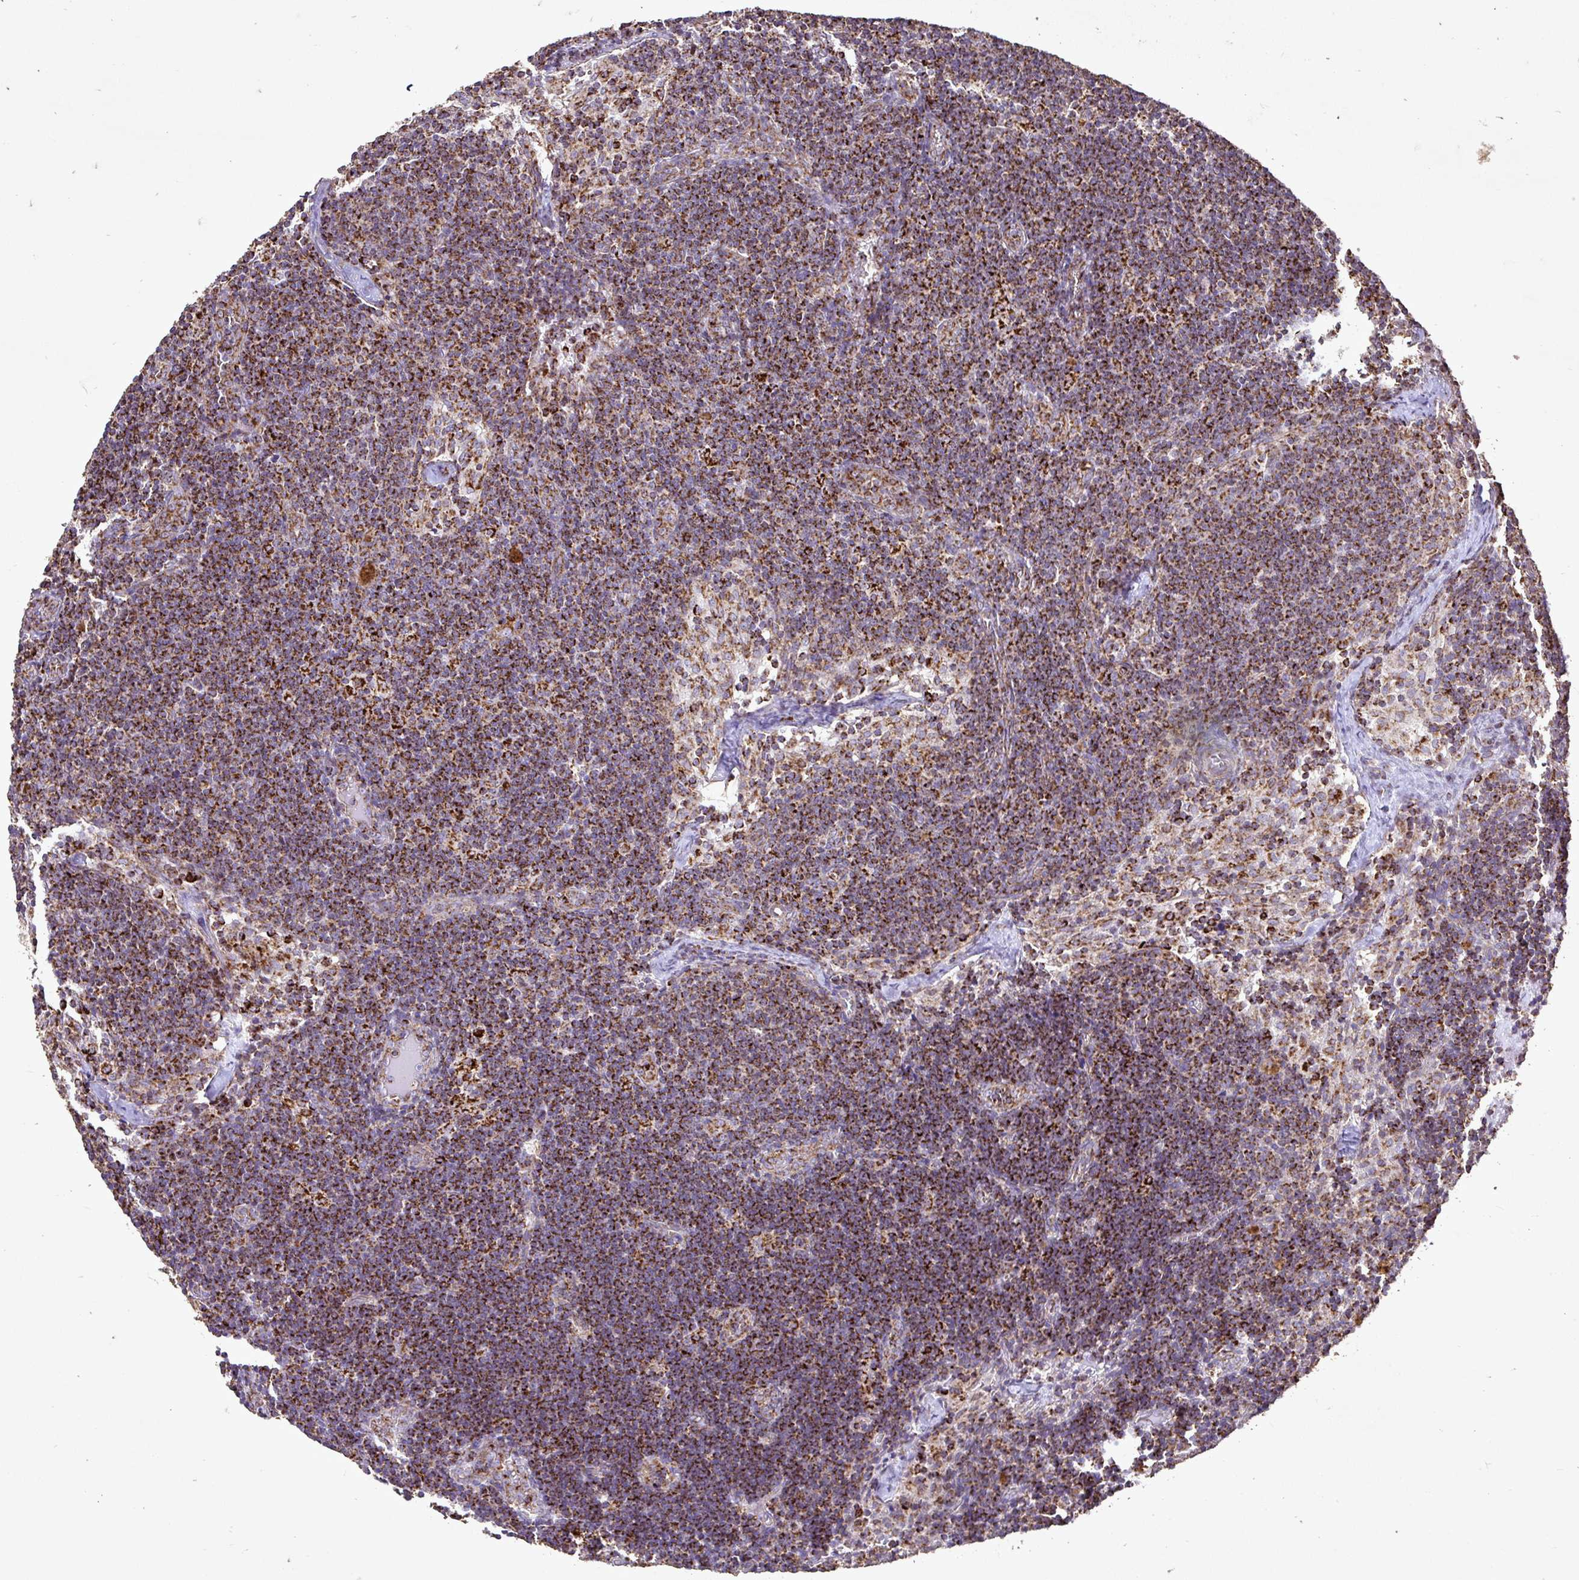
{"staining": {"intensity": "strong", "quantity": "25%-75%", "location": "cytoplasmic/membranous"}, "tissue": "lymph node", "cell_type": "Germinal center cells", "image_type": "normal", "snomed": [{"axis": "morphology", "description": "Normal tissue, NOS"}, {"axis": "topography", "description": "Lymph node"}], "caption": "Unremarkable lymph node exhibits strong cytoplasmic/membranous positivity in about 25%-75% of germinal center cells.", "gene": "AGK", "patient": {"sex": "female", "age": 31}}